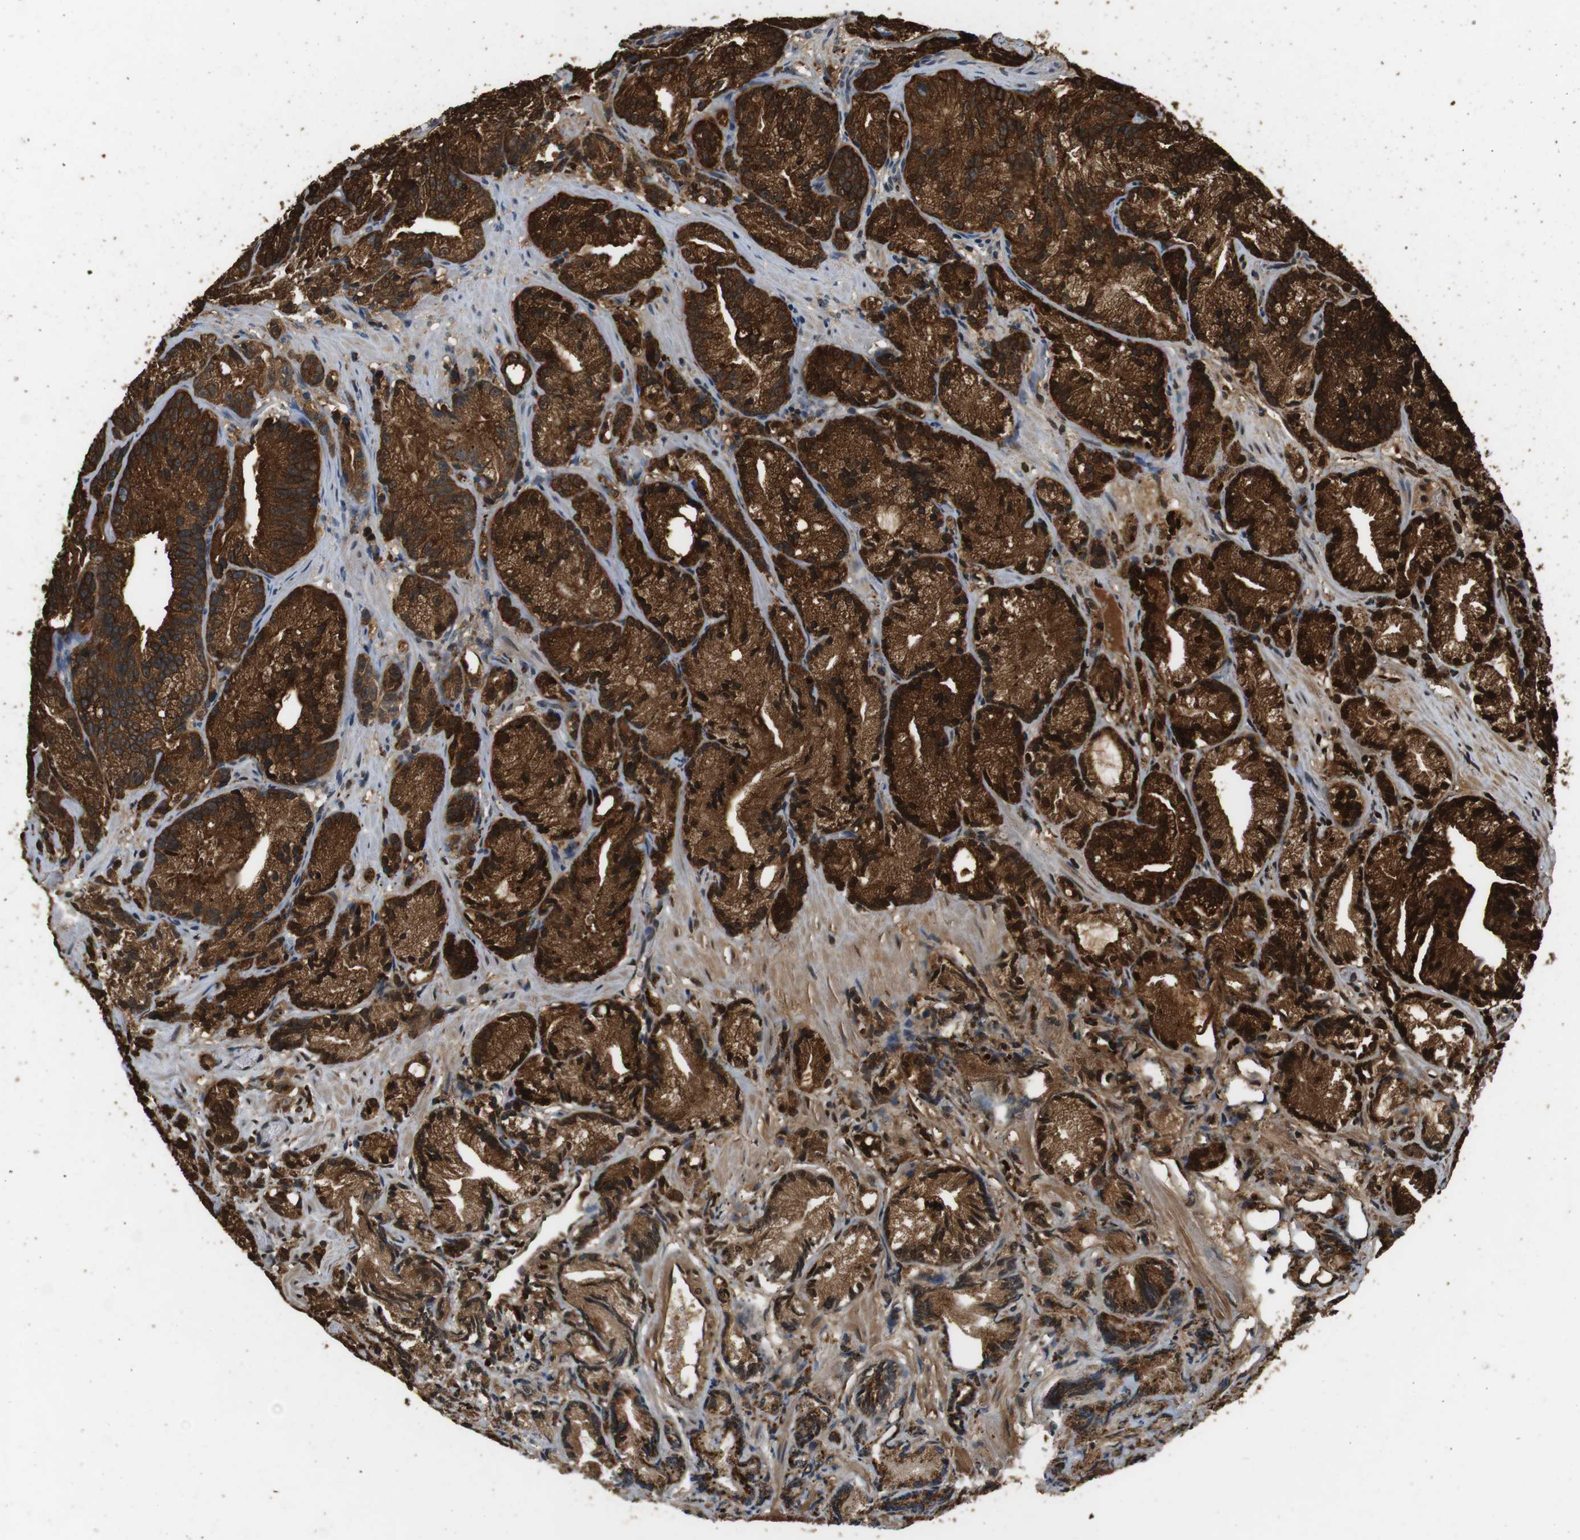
{"staining": {"intensity": "strong", "quantity": ">75%", "location": "cytoplasmic/membranous"}, "tissue": "prostate cancer", "cell_type": "Tumor cells", "image_type": "cancer", "snomed": [{"axis": "morphology", "description": "Adenocarcinoma, Low grade"}, {"axis": "topography", "description": "Prostate"}], "caption": "Immunohistochemistry (IHC) (DAB (3,3'-diaminobenzidine)) staining of prostate cancer (low-grade adenocarcinoma) reveals strong cytoplasmic/membranous protein staining in about >75% of tumor cells.", "gene": "TXNRD1", "patient": {"sex": "male", "age": 89}}